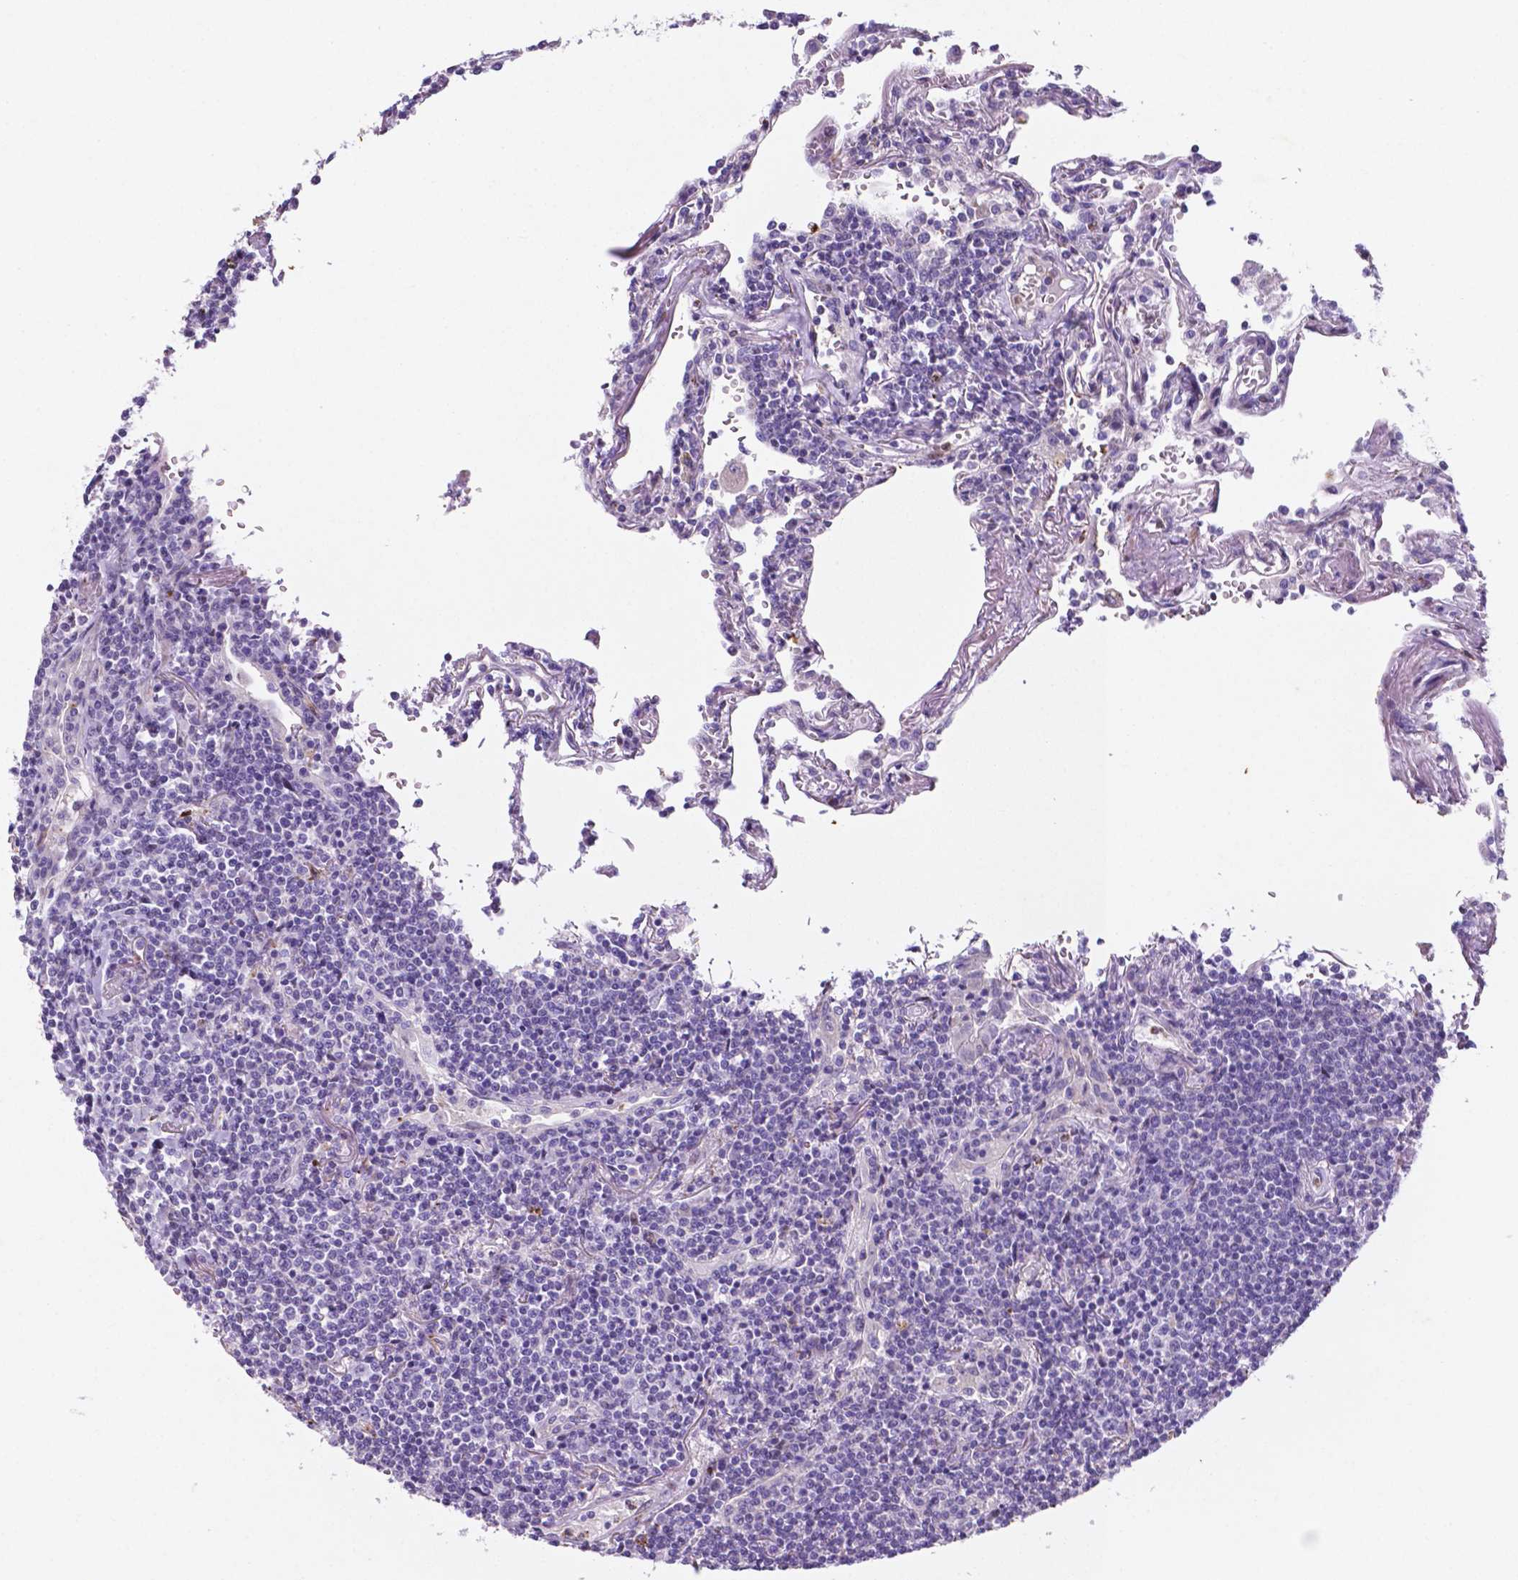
{"staining": {"intensity": "negative", "quantity": "none", "location": "none"}, "tissue": "lymphoma", "cell_type": "Tumor cells", "image_type": "cancer", "snomed": [{"axis": "morphology", "description": "Malignant lymphoma, non-Hodgkin's type, Low grade"}, {"axis": "topography", "description": "Lung"}], "caption": "Lymphoma was stained to show a protein in brown. There is no significant positivity in tumor cells.", "gene": "TM4SF20", "patient": {"sex": "female", "age": 71}}